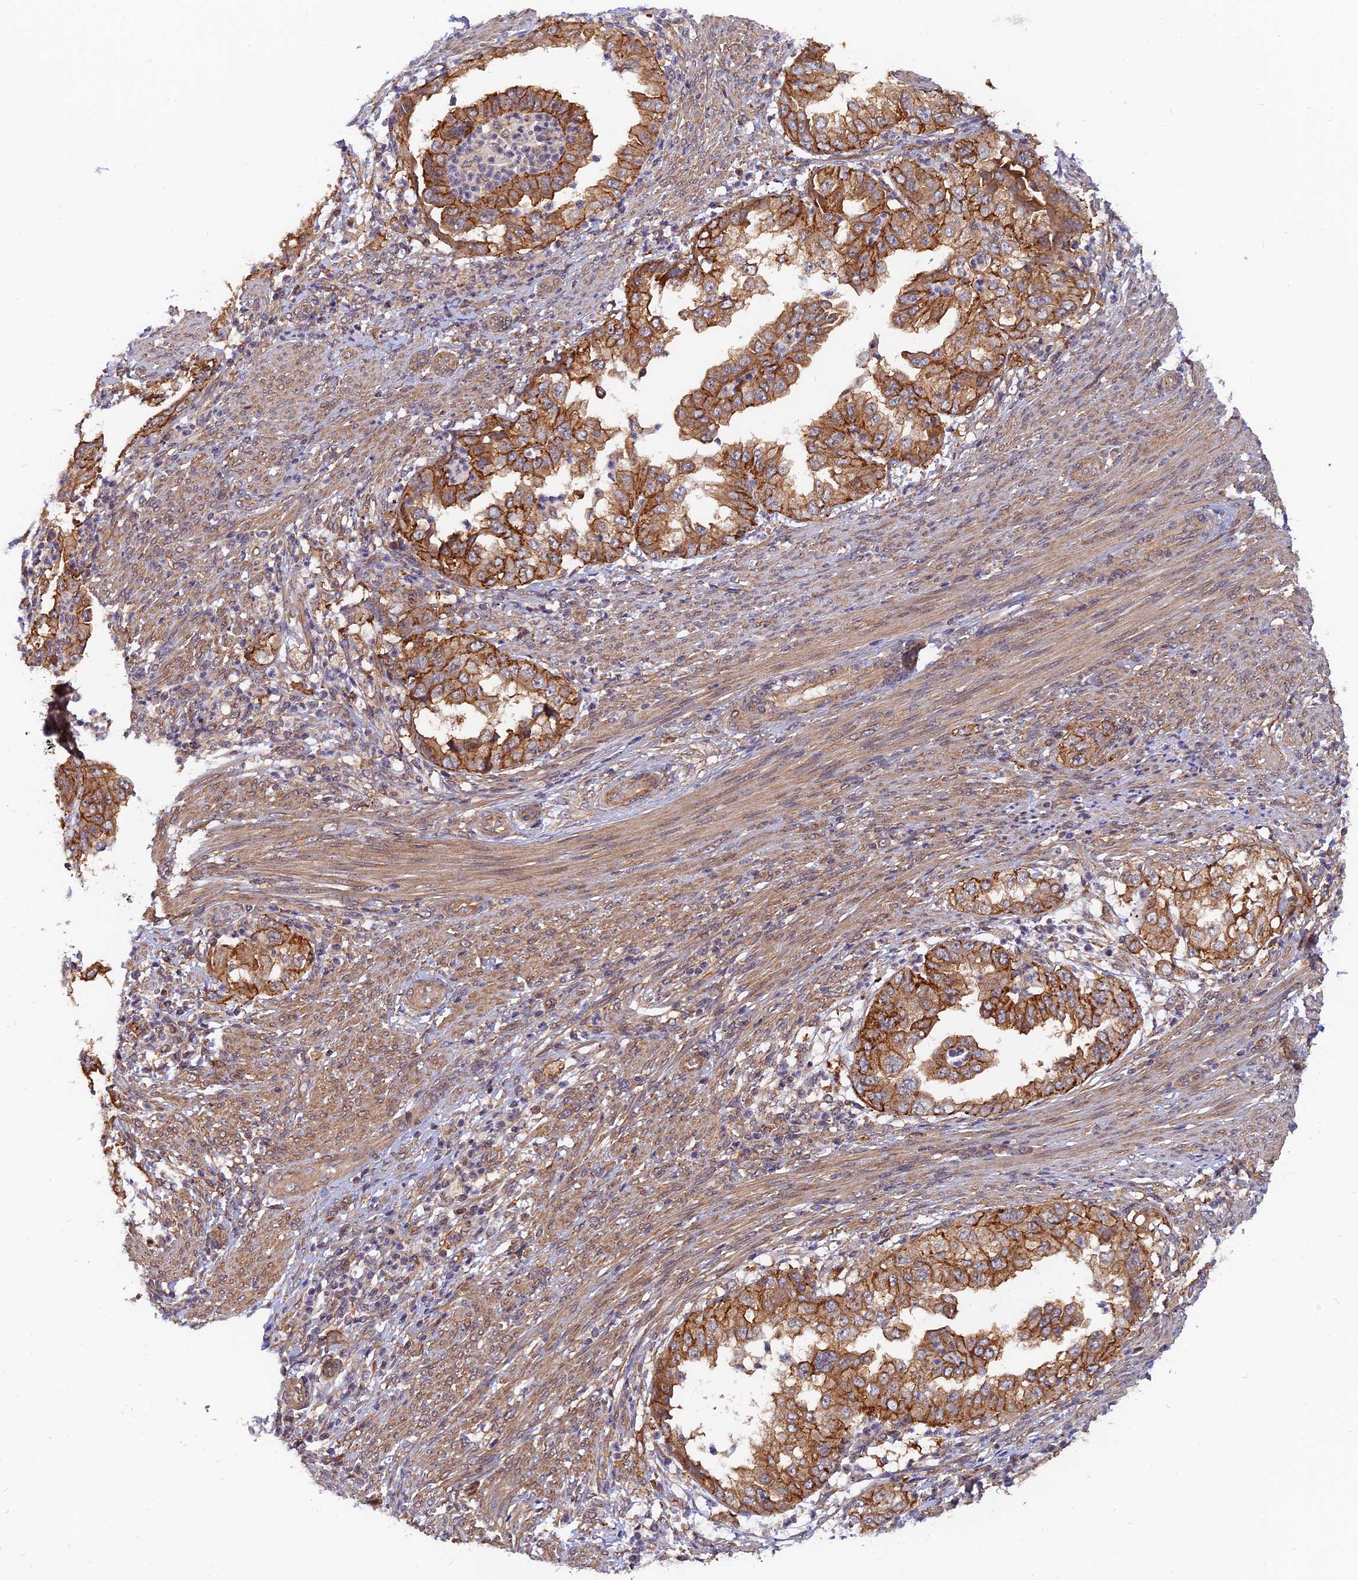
{"staining": {"intensity": "moderate", "quantity": ">75%", "location": "cytoplasmic/membranous"}, "tissue": "endometrial cancer", "cell_type": "Tumor cells", "image_type": "cancer", "snomed": [{"axis": "morphology", "description": "Adenocarcinoma, NOS"}, {"axis": "topography", "description": "Endometrium"}], "caption": "Endometrial cancer (adenocarcinoma) was stained to show a protein in brown. There is medium levels of moderate cytoplasmic/membranous staining in about >75% of tumor cells.", "gene": "WDR41", "patient": {"sex": "female", "age": 85}}